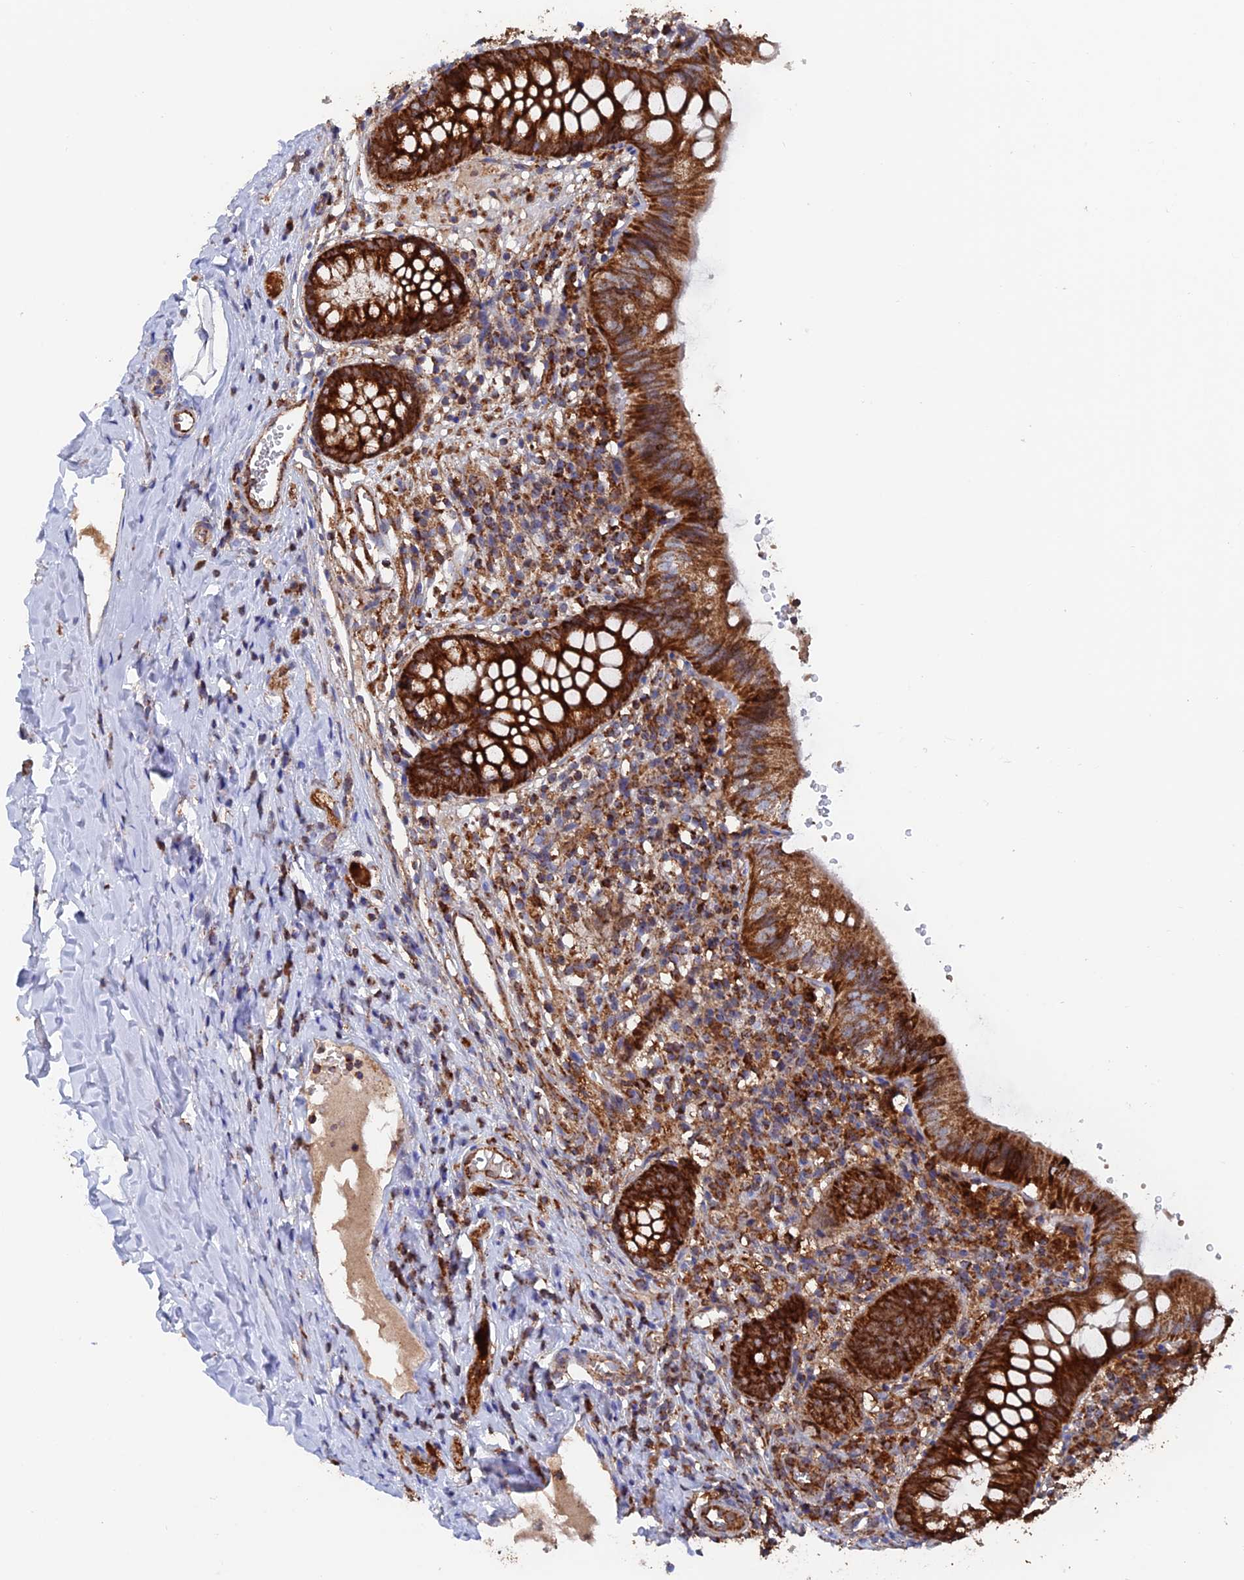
{"staining": {"intensity": "strong", "quantity": ">75%", "location": "cytoplasmic/membranous"}, "tissue": "appendix", "cell_type": "Glandular cells", "image_type": "normal", "snomed": [{"axis": "morphology", "description": "Normal tissue, NOS"}, {"axis": "topography", "description": "Appendix"}], "caption": "A high-resolution histopathology image shows immunohistochemistry staining of normal appendix, which exhibits strong cytoplasmic/membranous staining in approximately >75% of glandular cells. (Stains: DAB in brown, nuclei in blue, Microscopy: brightfield microscopy at high magnification).", "gene": "DTYMK", "patient": {"sex": "male", "age": 8}}